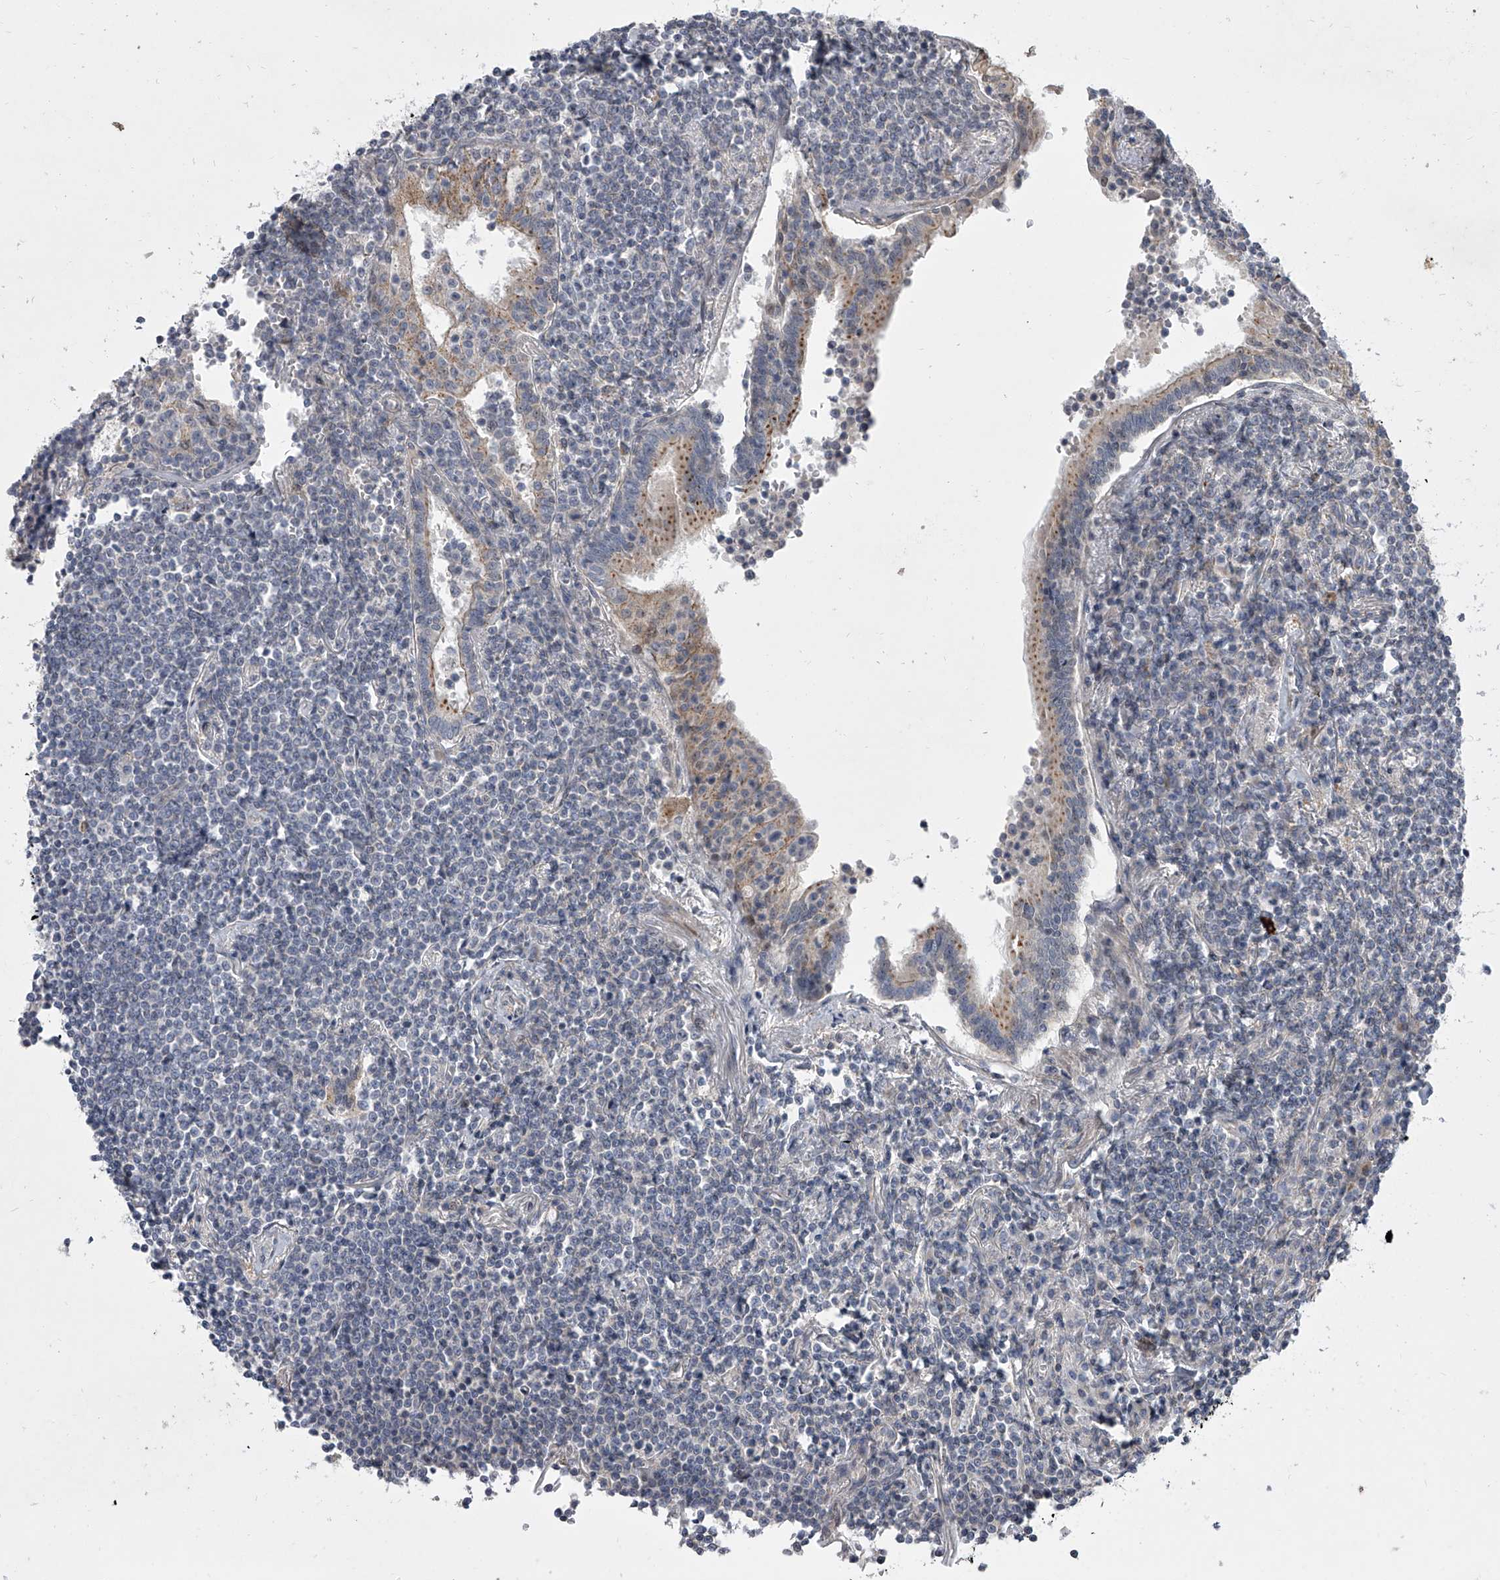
{"staining": {"intensity": "negative", "quantity": "none", "location": "none"}, "tissue": "lymphoma", "cell_type": "Tumor cells", "image_type": "cancer", "snomed": [{"axis": "morphology", "description": "Malignant lymphoma, non-Hodgkin's type, Low grade"}, {"axis": "topography", "description": "Lung"}], "caption": "Immunohistochemistry of human low-grade malignant lymphoma, non-Hodgkin's type reveals no expression in tumor cells.", "gene": "HEATR6", "patient": {"sex": "female", "age": 71}}